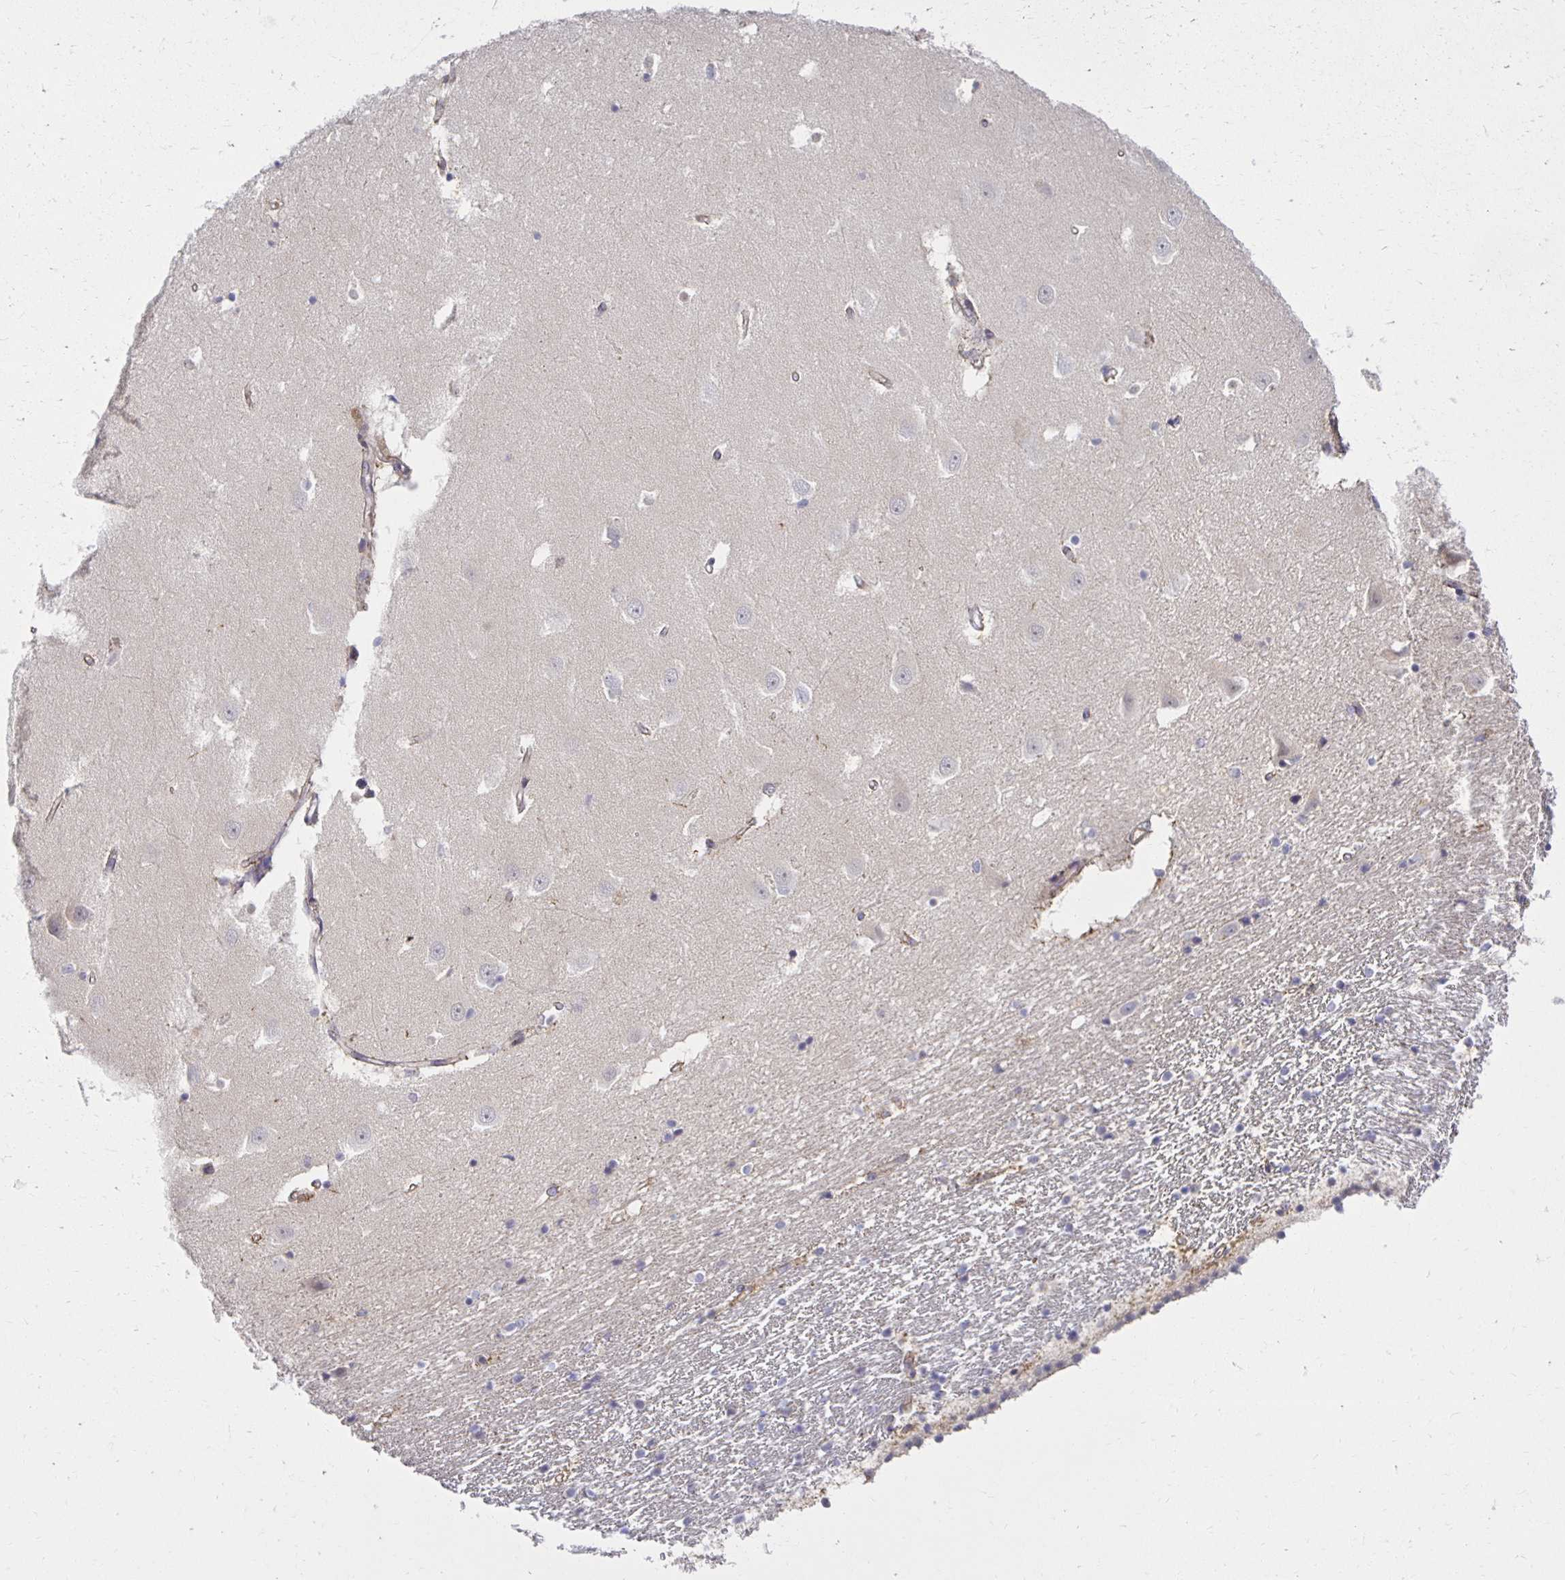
{"staining": {"intensity": "negative", "quantity": "none", "location": "none"}, "tissue": "hippocampus", "cell_type": "Glial cells", "image_type": "normal", "snomed": [{"axis": "morphology", "description": "Normal tissue, NOS"}, {"axis": "topography", "description": "Hippocampus"}], "caption": "This is an immunohistochemistry (IHC) image of unremarkable hippocampus. There is no expression in glial cells.", "gene": "MIEN1", "patient": {"sex": "male", "age": 63}}